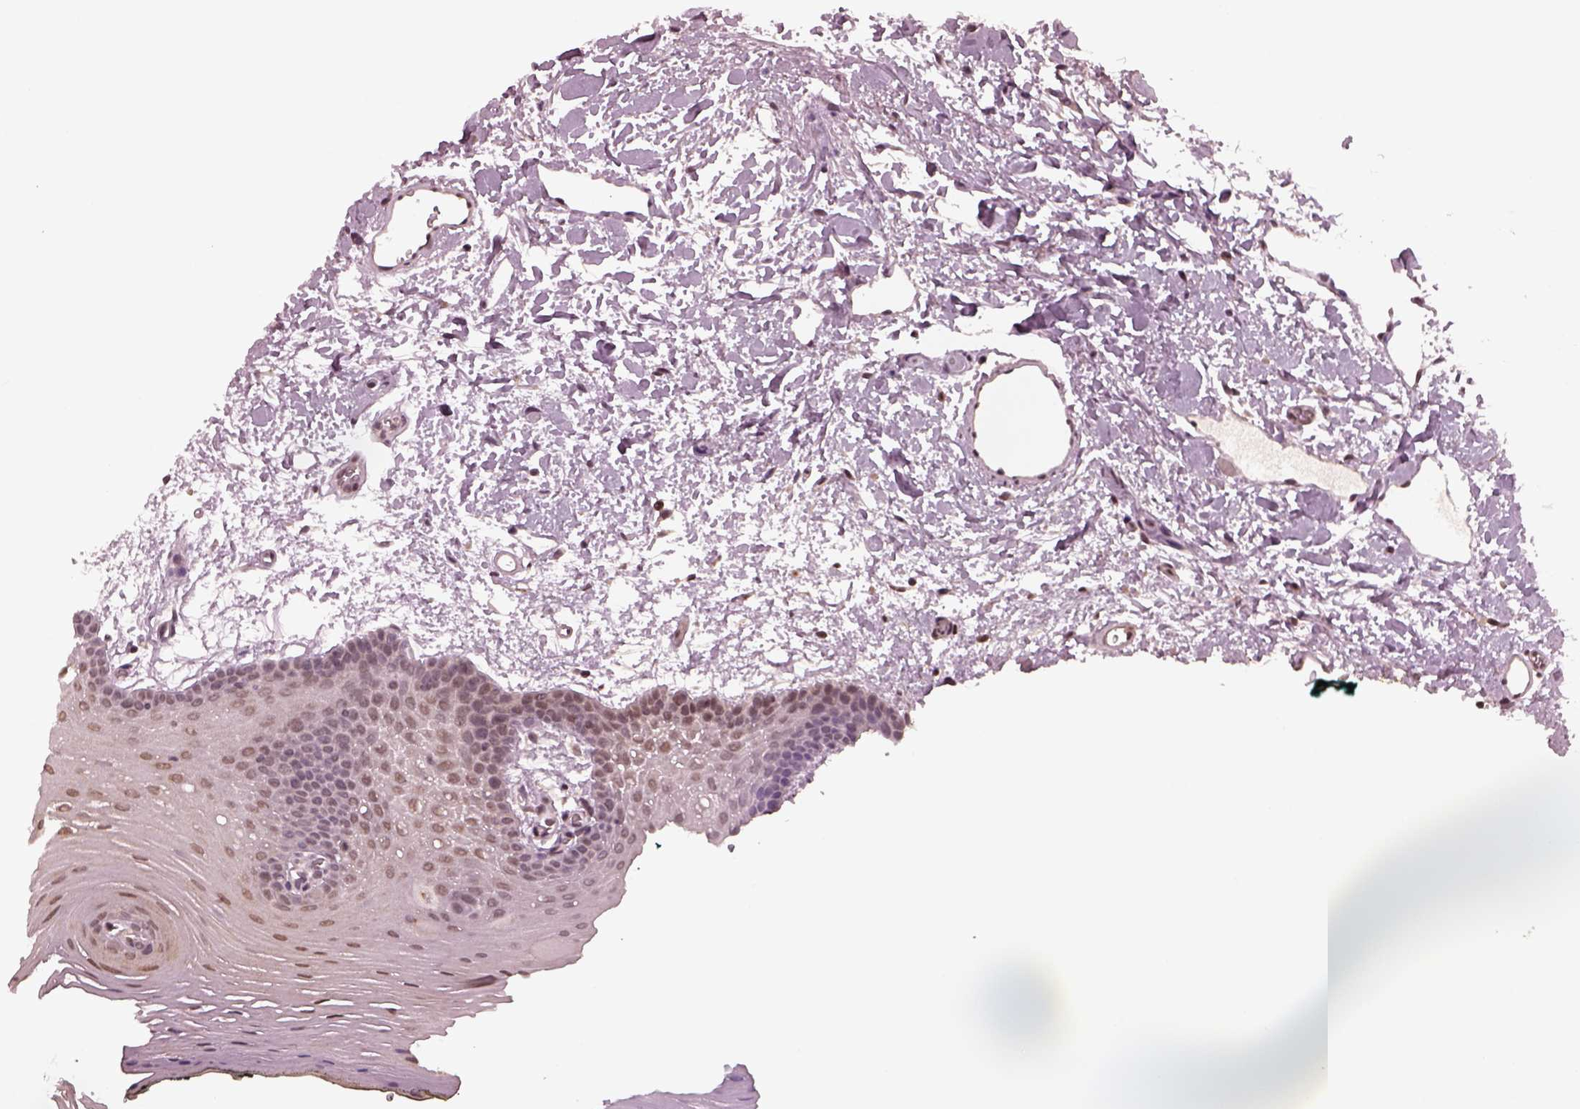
{"staining": {"intensity": "negative", "quantity": "none", "location": "none"}, "tissue": "oral mucosa", "cell_type": "Squamous epithelial cells", "image_type": "normal", "snomed": [{"axis": "morphology", "description": "Normal tissue, NOS"}, {"axis": "topography", "description": "Oral tissue"}, {"axis": "topography", "description": "Head-Neck"}], "caption": "Protein analysis of benign oral mucosa shows no significant staining in squamous epithelial cells. (Brightfield microscopy of DAB immunohistochemistry (IHC) at high magnification).", "gene": "RUVBL2", "patient": {"sex": "male", "age": 65}}